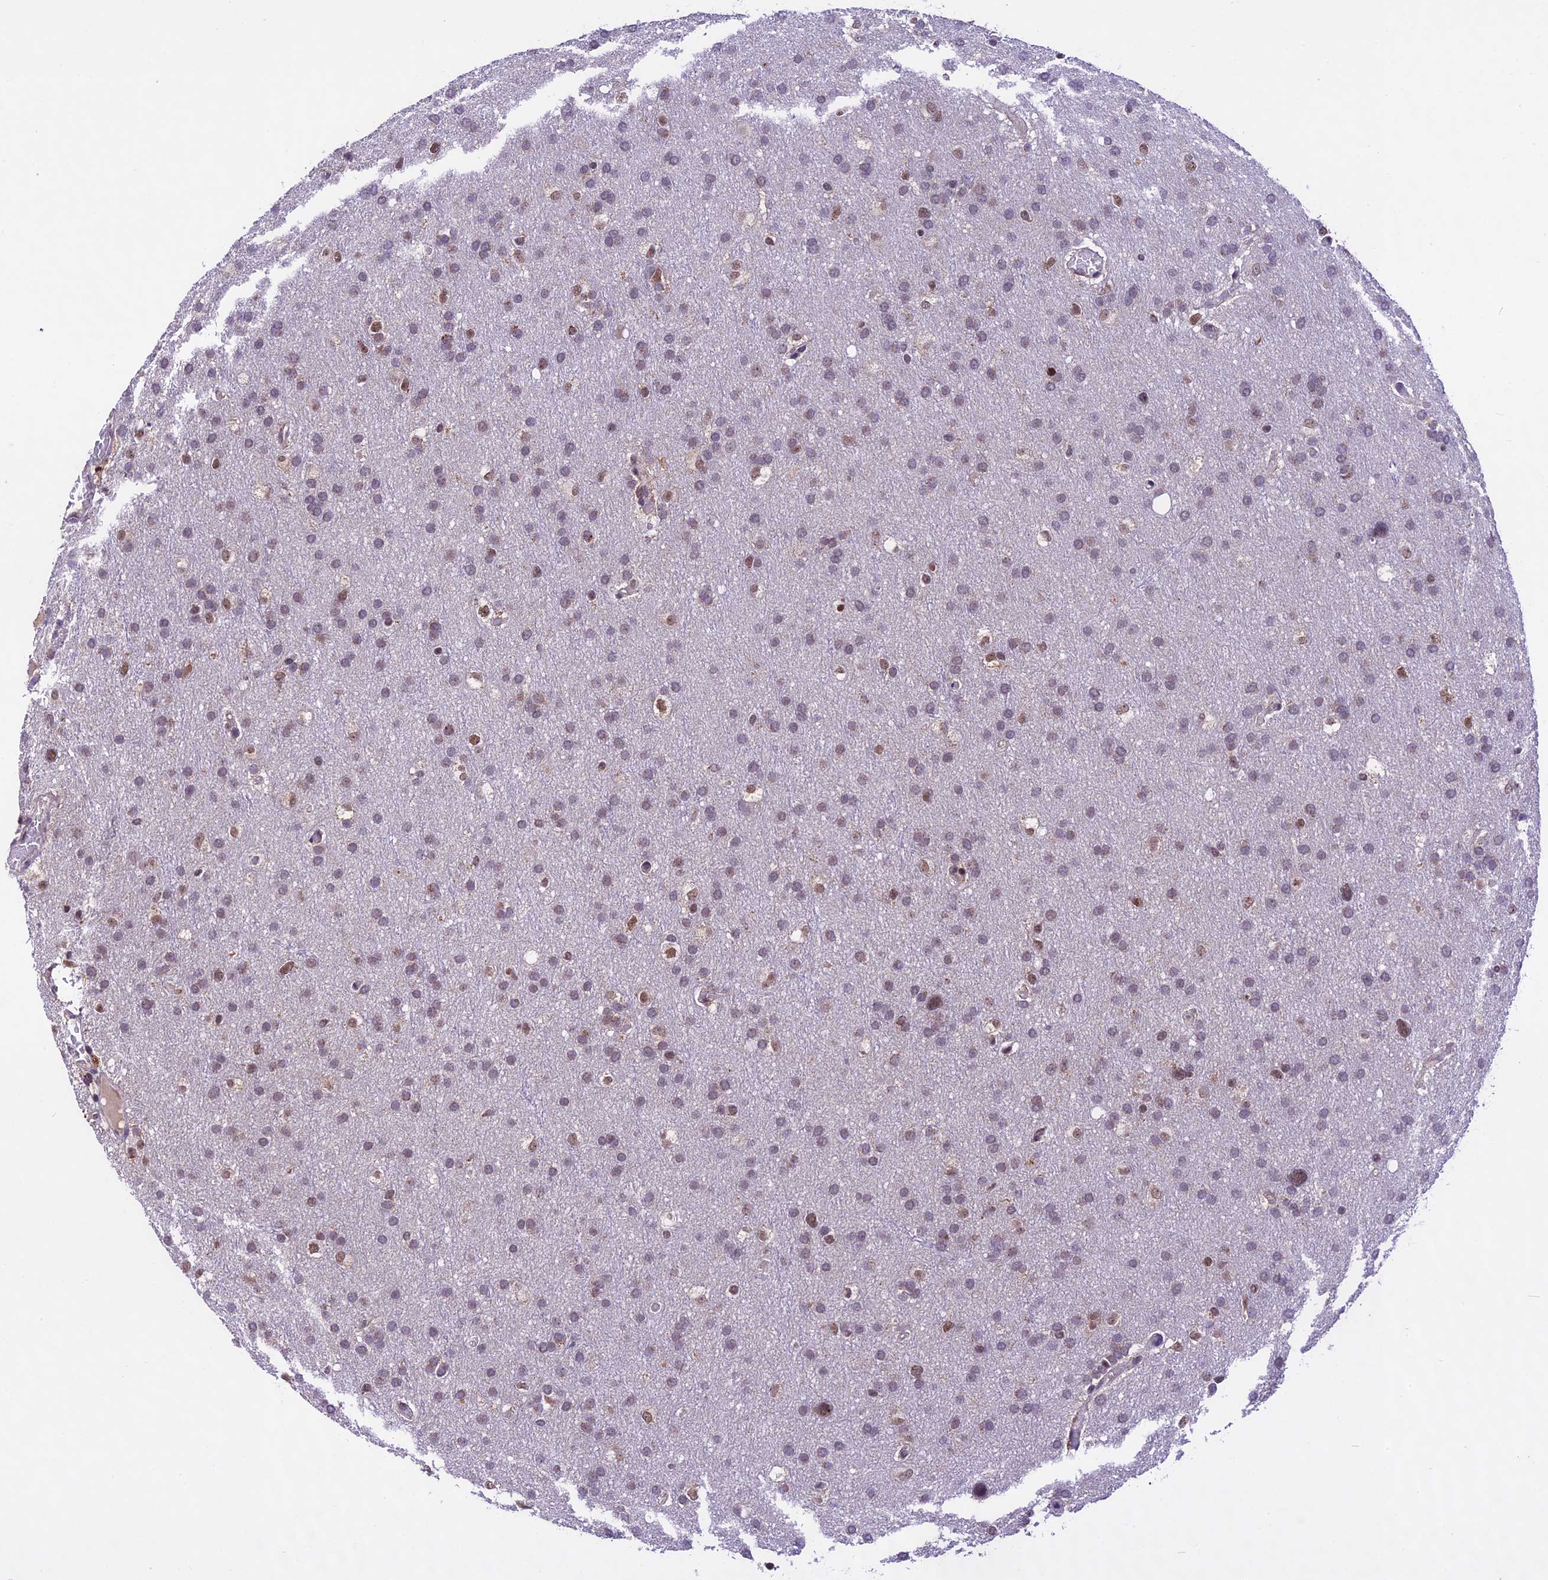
{"staining": {"intensity": "moderate", "quantity": "<25%", "location": "nuclear"}, "tissue": "glioma", "cell_type": "Tumor cells", "image_type": "cancer", "snomed": [{"axis": "morphology", "description": "Glioma, malignant, High grade"}, {"axis": "topography", "description": "Cerebral cortex"}], "caption": "Glioma stained with a brown dye displays moderate nuclear positive positivity in approximately <25% of tumor cells.", "gene": "CARS2", "patient": {"sex": "female", "age": 36}}